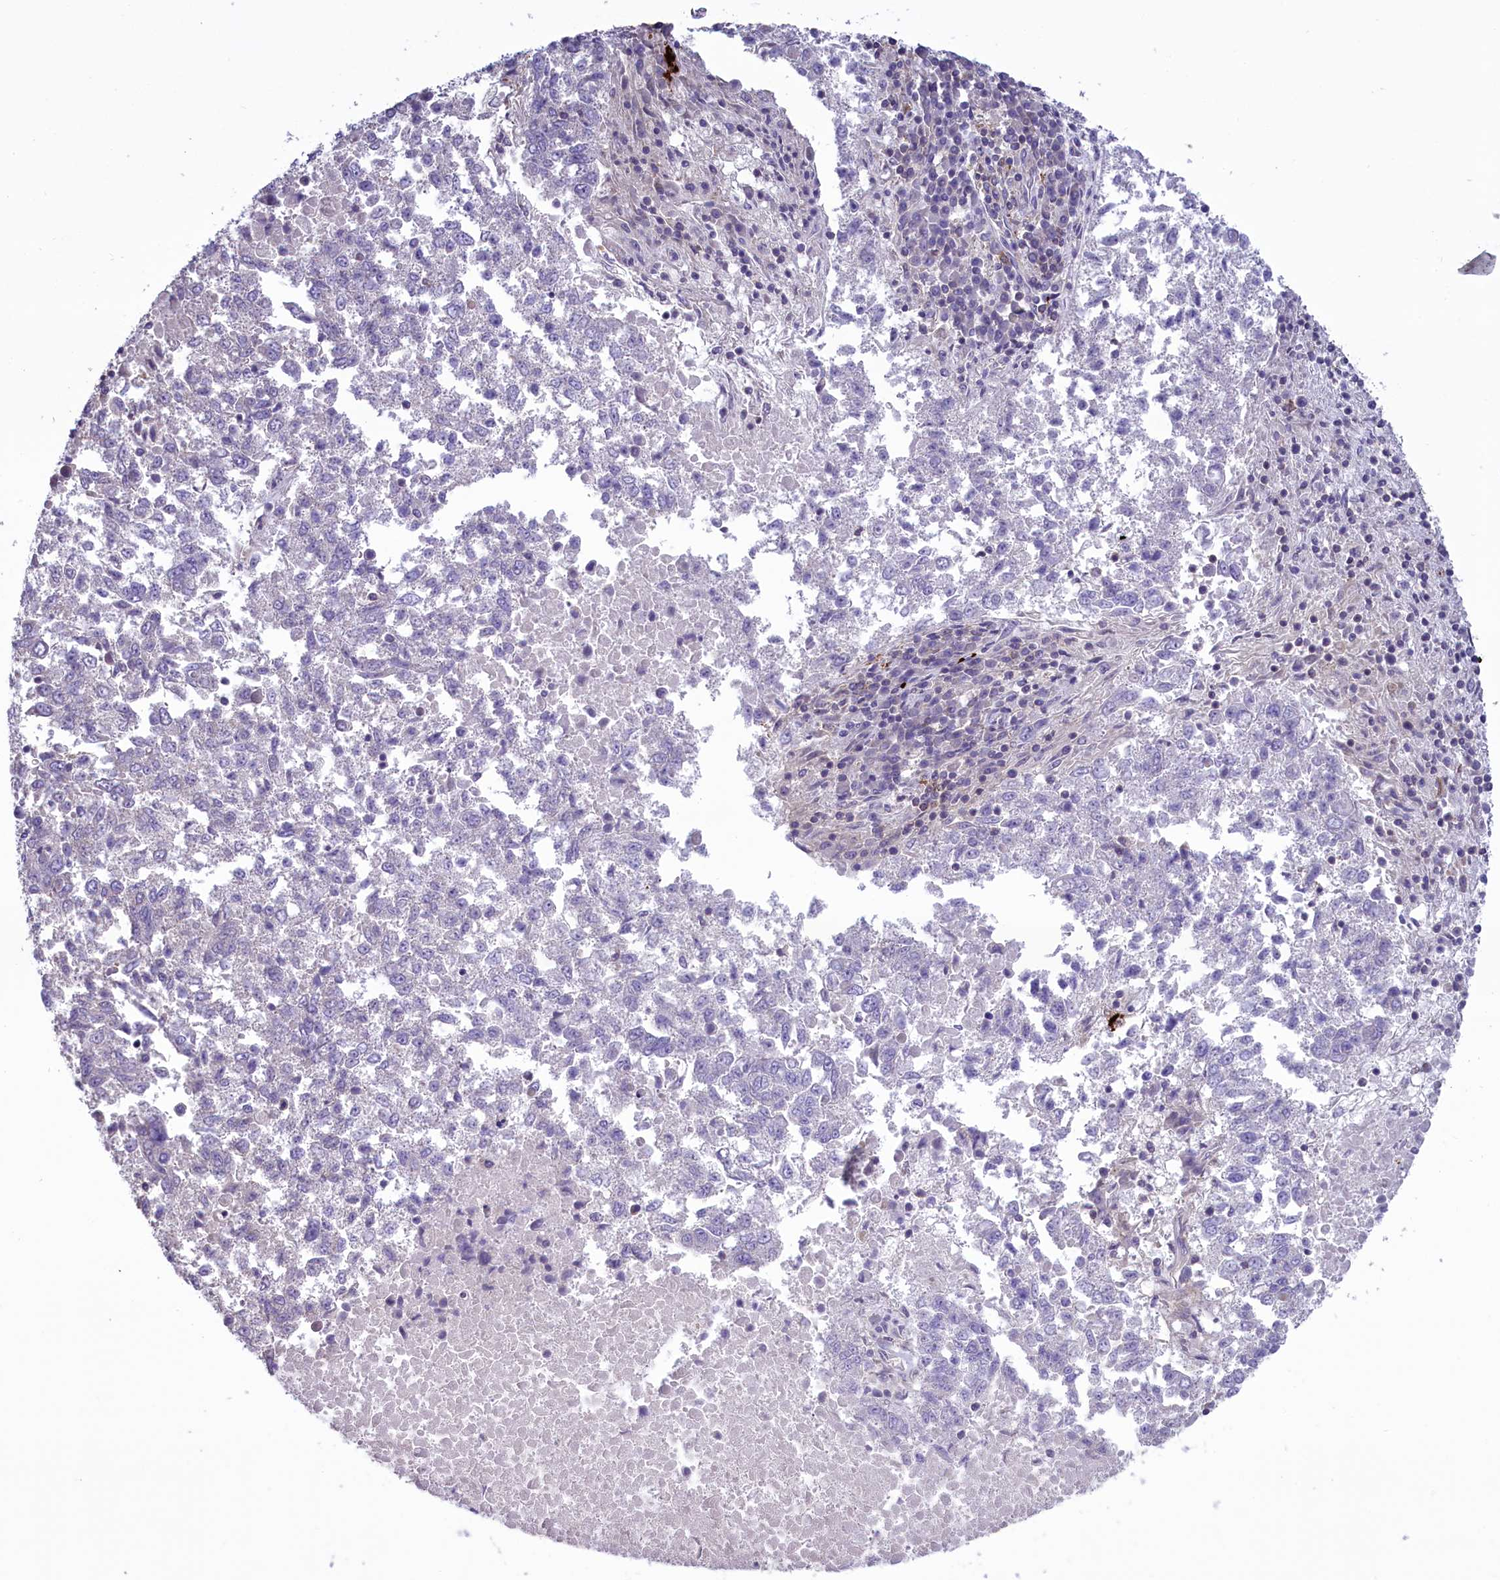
{"staining": {"intensity": "negative", "quantity": "none", "location": "none"}, "tissue": "lung cancer", "cell_type": "Tumor cells", "image_type": "cancer", "snomed": [{"axis": "morphology", "description": "Squamous cell carcinoma, NOS"}, {"axis": "topography", "description": "Lung"}], "caption": "An image of lung cancer stained for a protein displays no brown staining in tumor cells.", "gene": "HEATR3", "patient": {"sex": "male", "age": 73}}